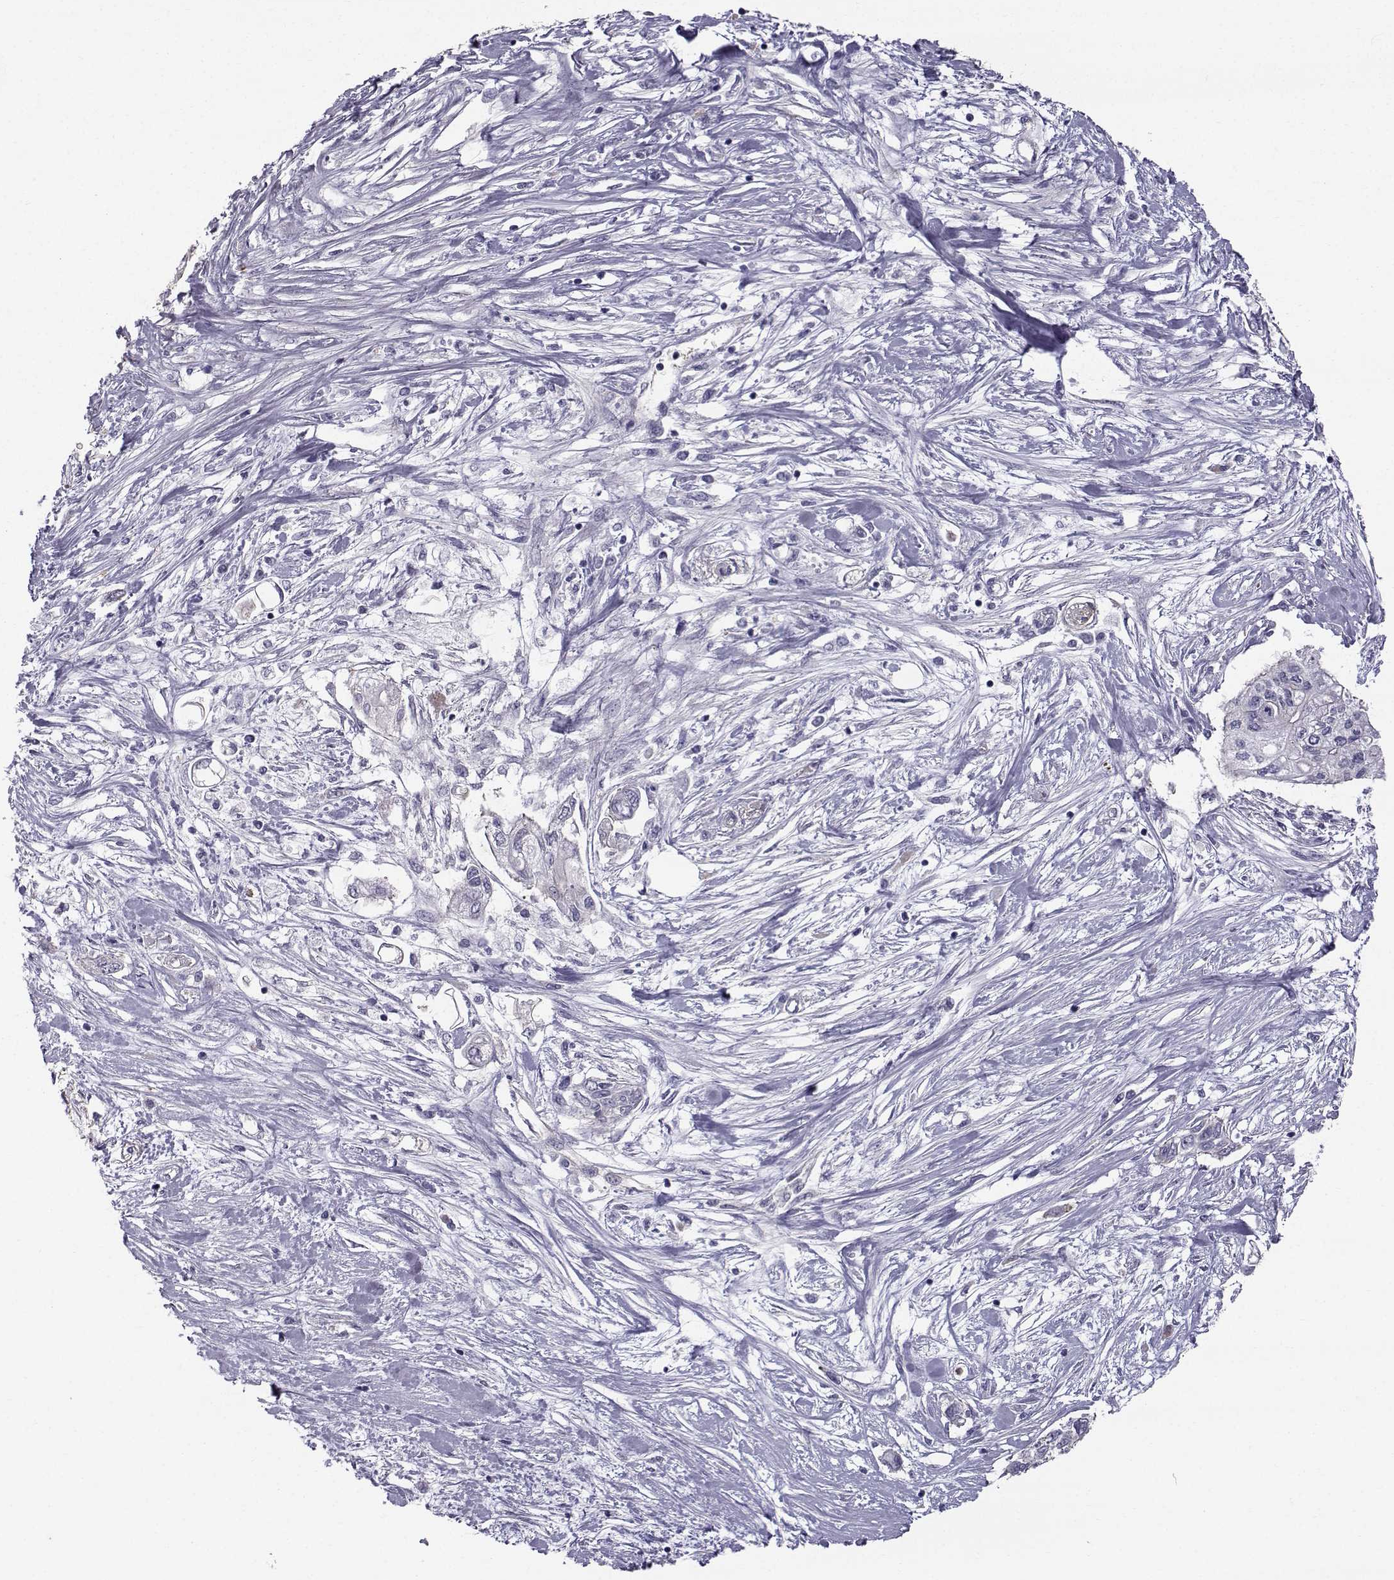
{"staining": {"intensity": "weak", "quantity": "<25%", "location": "cytoplasmic/membranous"}, "tissue": "pancreatic cancer", "cell_type": "Tumor cells", "image_type": "cancer", "snomed": [{"axis": "morphology", "description": "Adenocarcinoma, NOS"}, {"axis": "topography", "description": "Pancreas"}], "caption": "This is an IHC image of adenocarcinoma (pancreatic). There is no positivity in tumor cells.", "gene": "QPCT", "patient": {"sex": "female", "age": 77}}